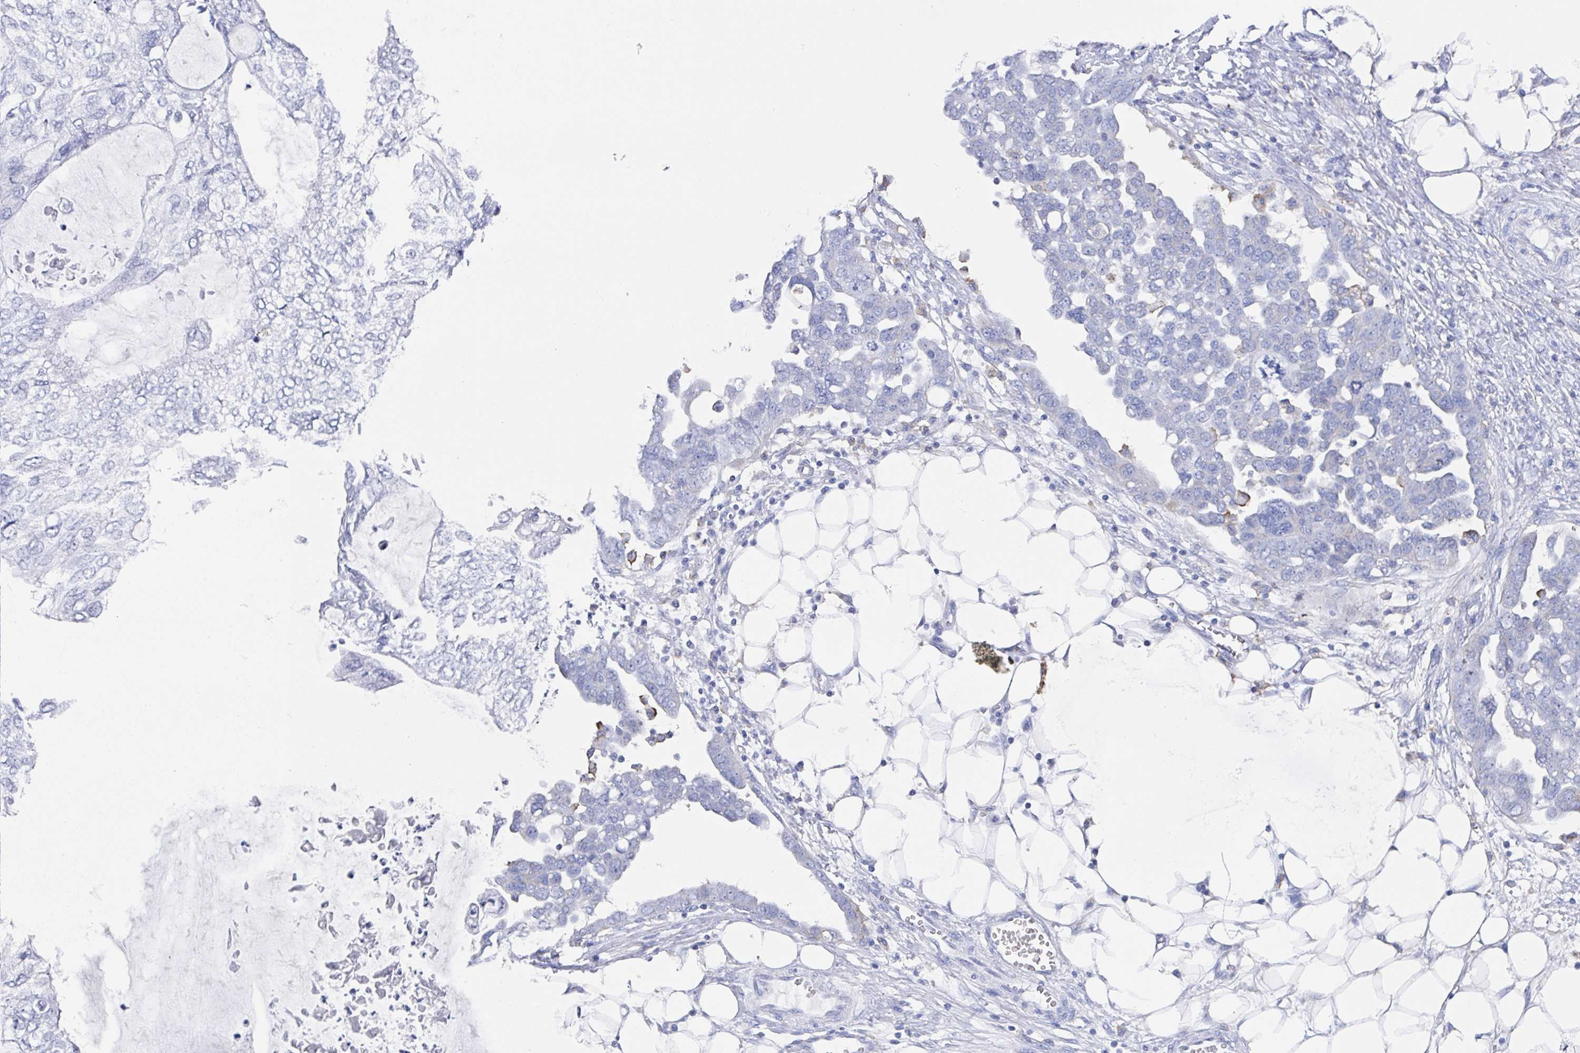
{"staining": {"intensity": "negative", "quantity": "none", "location": "none"}, "tissue": "ovarian cancer", "cell_type": "Tumor cells", "image_type": "cancer", "snomed": [{"axis": "morphology", "description": "Cystadenocarcinoma, serous, NOS"}, {"axis": "topography", "description": "Ovary"}], "caption": "Immunohistochemistry histopathology image of neoplastic tissue: human ovarian cancer (serous cystadenocarcinoma) stained with DAB (3,3'-diaminobenzidine) demonstrates no significant protein expression in tumor cells.", "gene": "FCGR3A", "patient": {"sex": "female", "age": 75}}